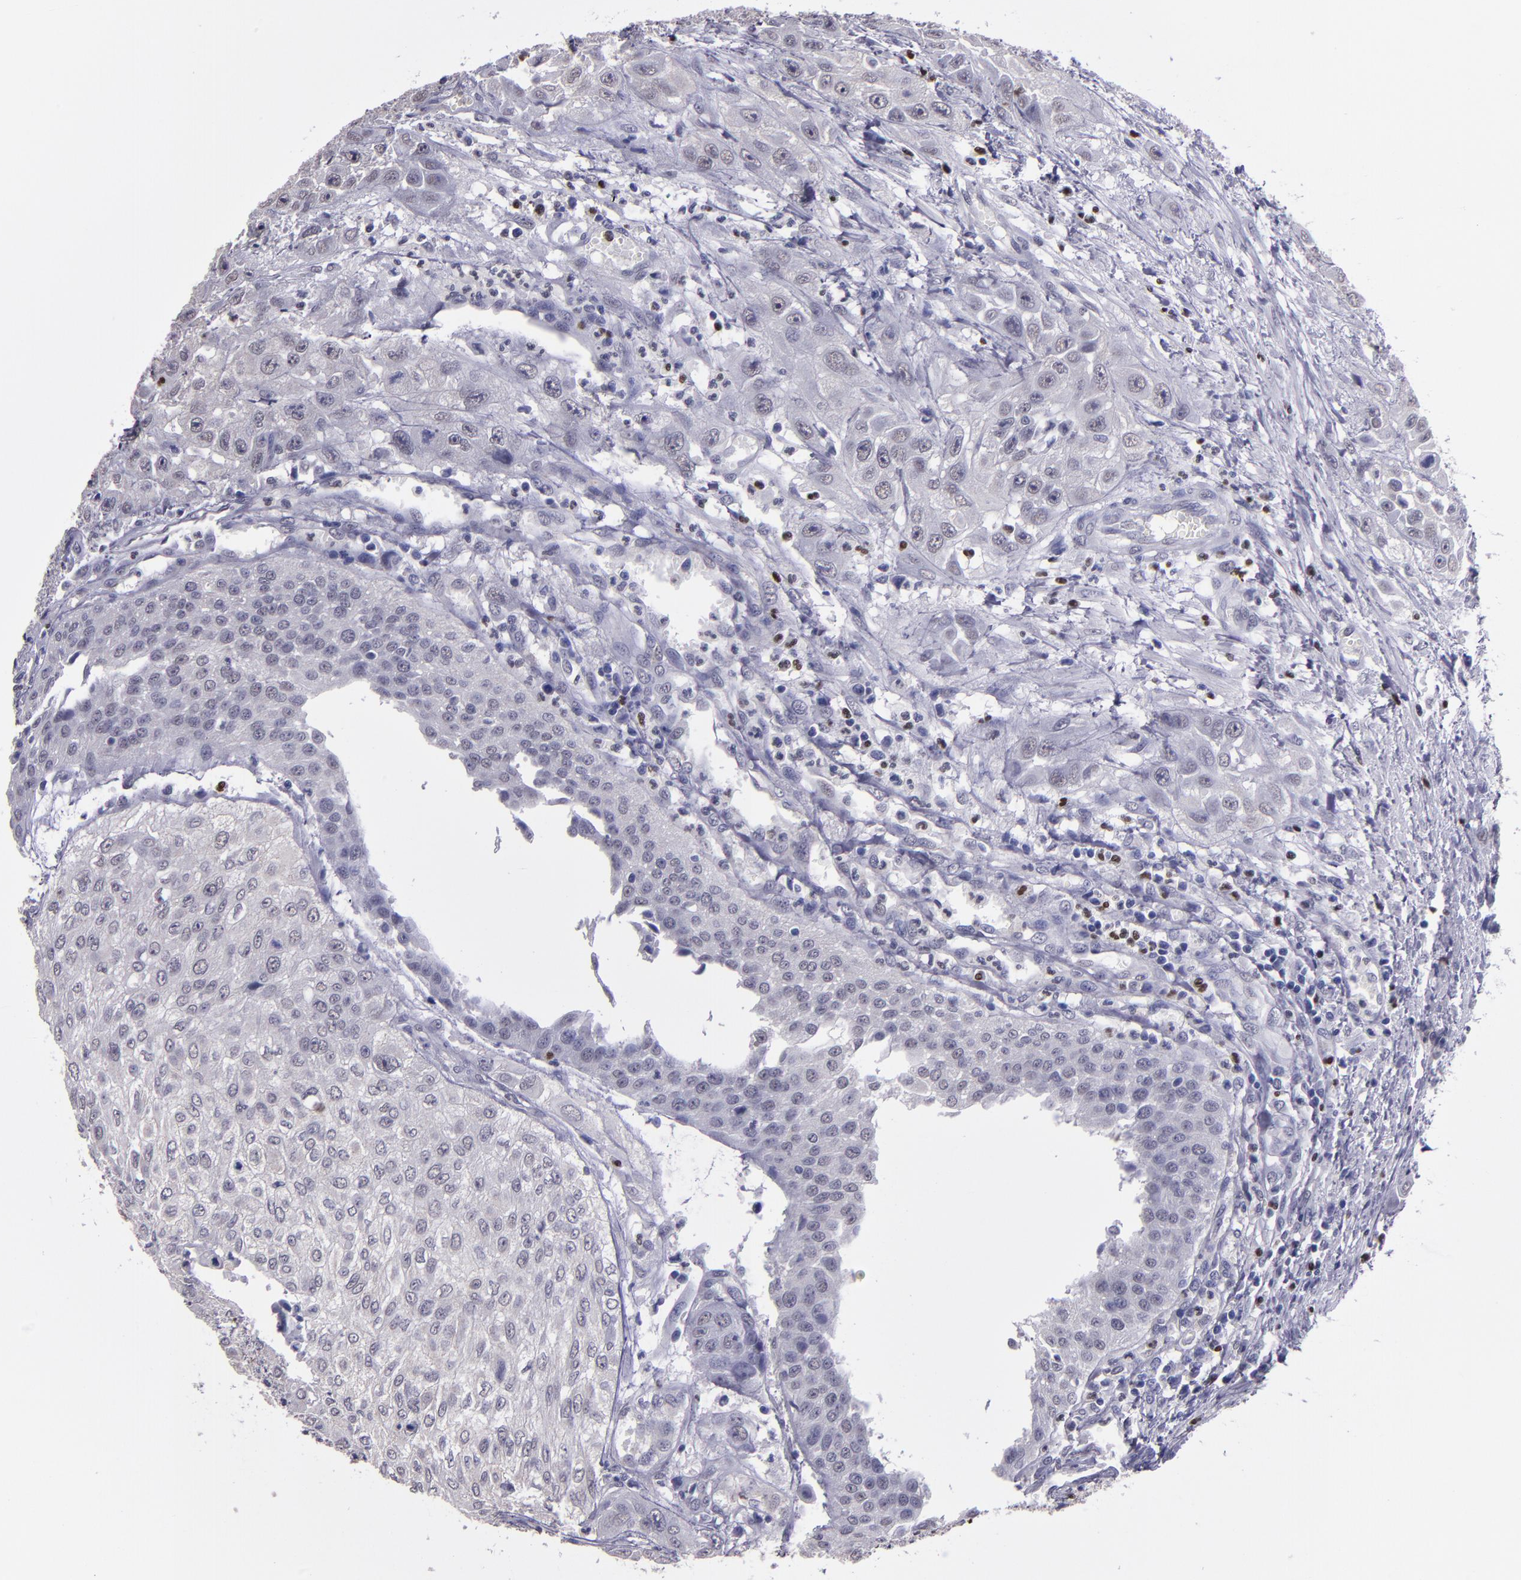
{"staining": {"intensity": "negative", "quantity": "none", "location": "none"}, "tissue": "urothelial cancer", "cell_type": "Tumor cells", "image_type": "cancer", "snomed": [{"axis": "morphology", "description": "Urothelial carcinoma, High grade"}, {"axis": "topography", "description": "Urinary bladder"}], "caption": "A micrograph of human high-grade urothelial carcinoma is negative for staining in tumor cells.", "gene": "CEBPE", "patient": {"sex": "male", "age": 57}}